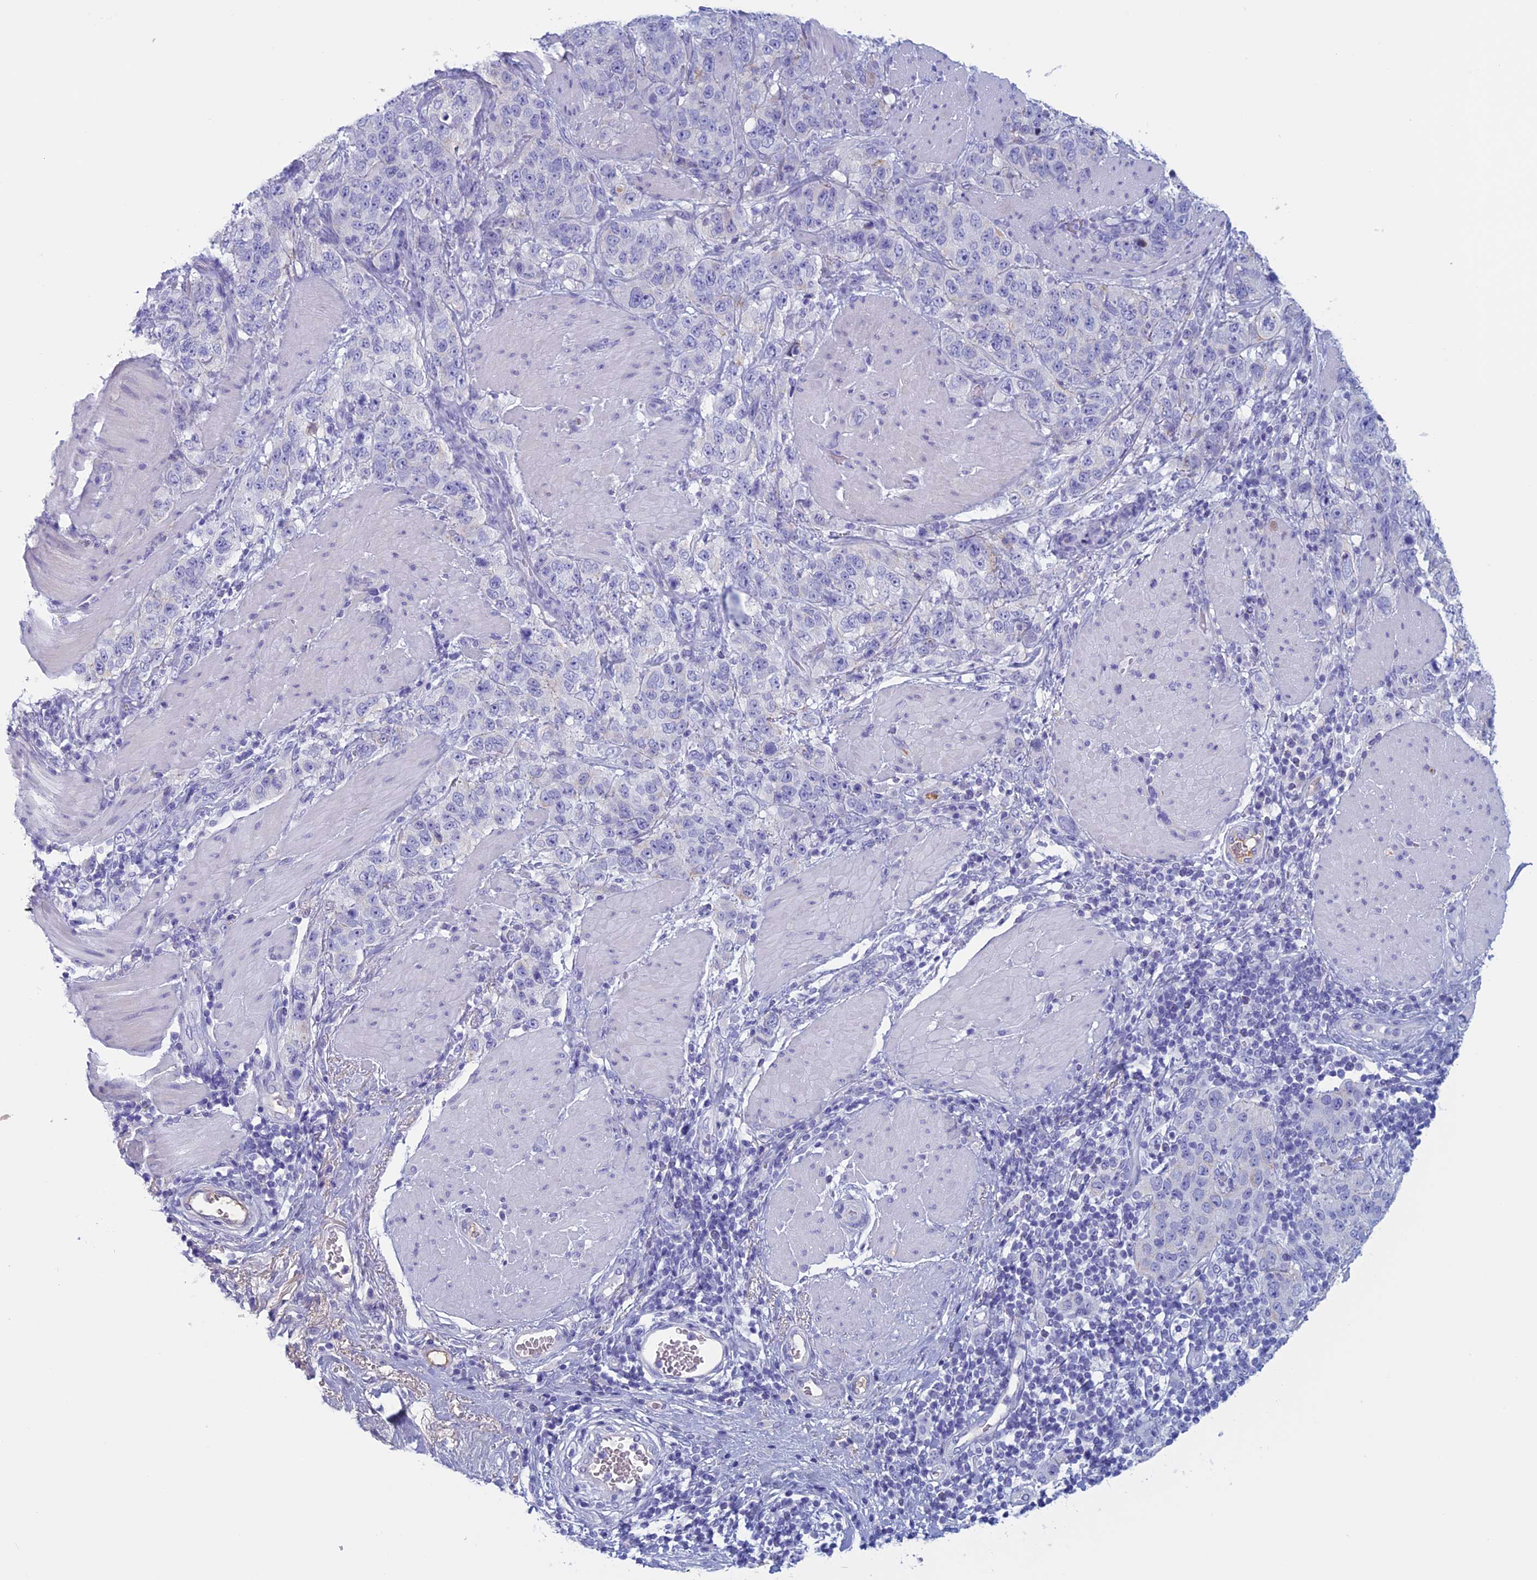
{"staining": {"intensity": "negative", "quantity": "none", "location": "none"}, "tissue": "stomach cancer", "cell_type": "Tumor cells", "image_type": "cancer", "snomed": [{"axis": "morphology", "description": "Adenocarcinoma, NOS"}, {"axis": "topography", "description": "Stomach"}], "caption": "Human stomach cancer stained for a protein using immunohistochemistry (IHC) shows no expression in tumor cells.", "gene": "ANGPTL2", "patient": {"sex": "male", "age": 48}}